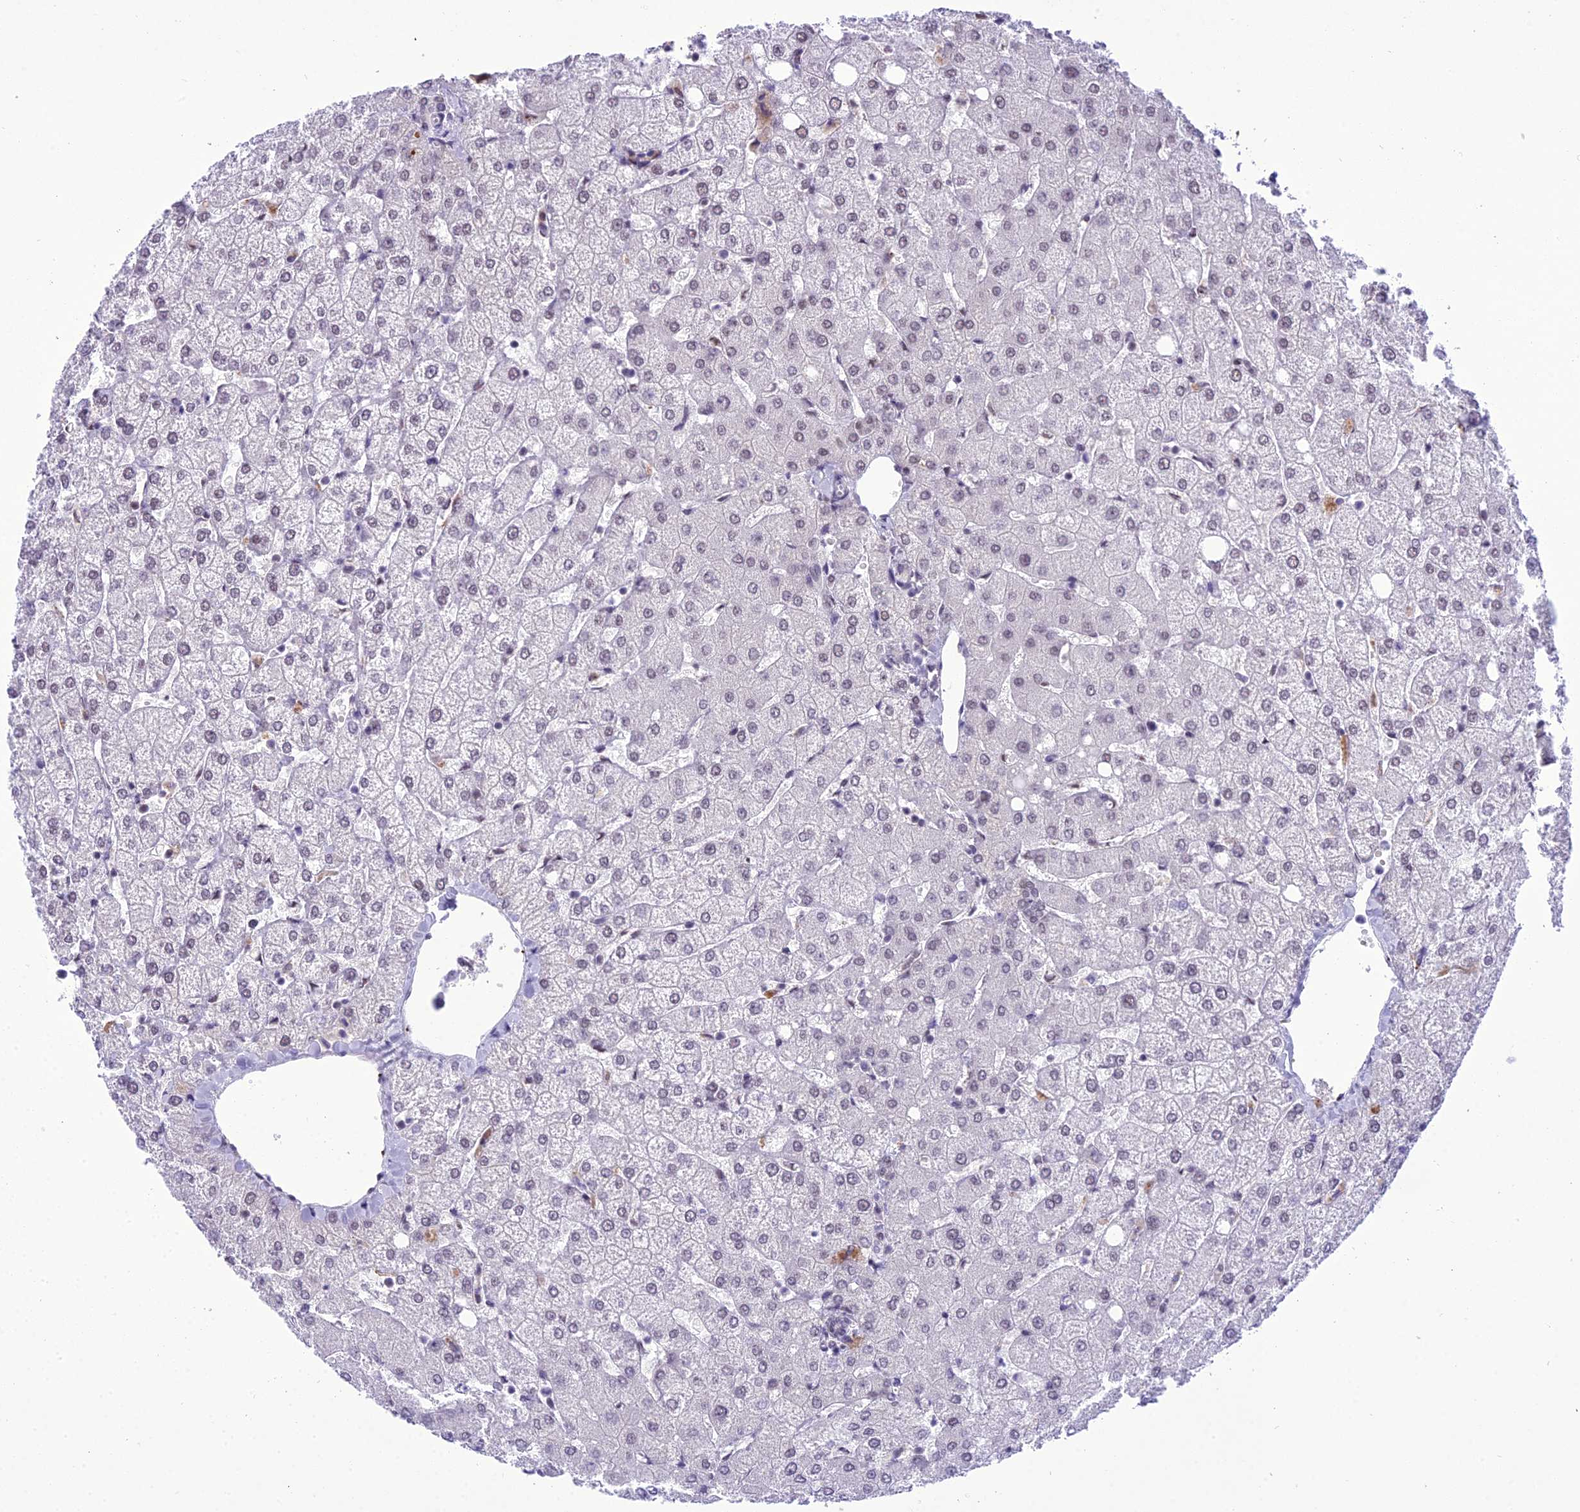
{"staining": {"intensity": "negative", "quantity": "none", "location": "none"}, "tissue": "liver", "cell_type": "Cholangiocytes", "image_type": "normal", "snomed": [{"axis": "morphology", "description": "Normal tissue, NOS"}, {"axis": "topography", "description": "Liver"}], "caption": "Immunohistochemistry (IHC) image of normal liver stained for a protein (brown), which exhibits no expression in cholangiocytes. The staining was performed using DAB (3,3'-diaminobenzidine) to visualize the protein expression in brown, while the nuclei were stained in blue with hematoxylin (Magnification: 20x).", "gene": "SH3RF3", "patient": {"sex": "female", "age": 54}}